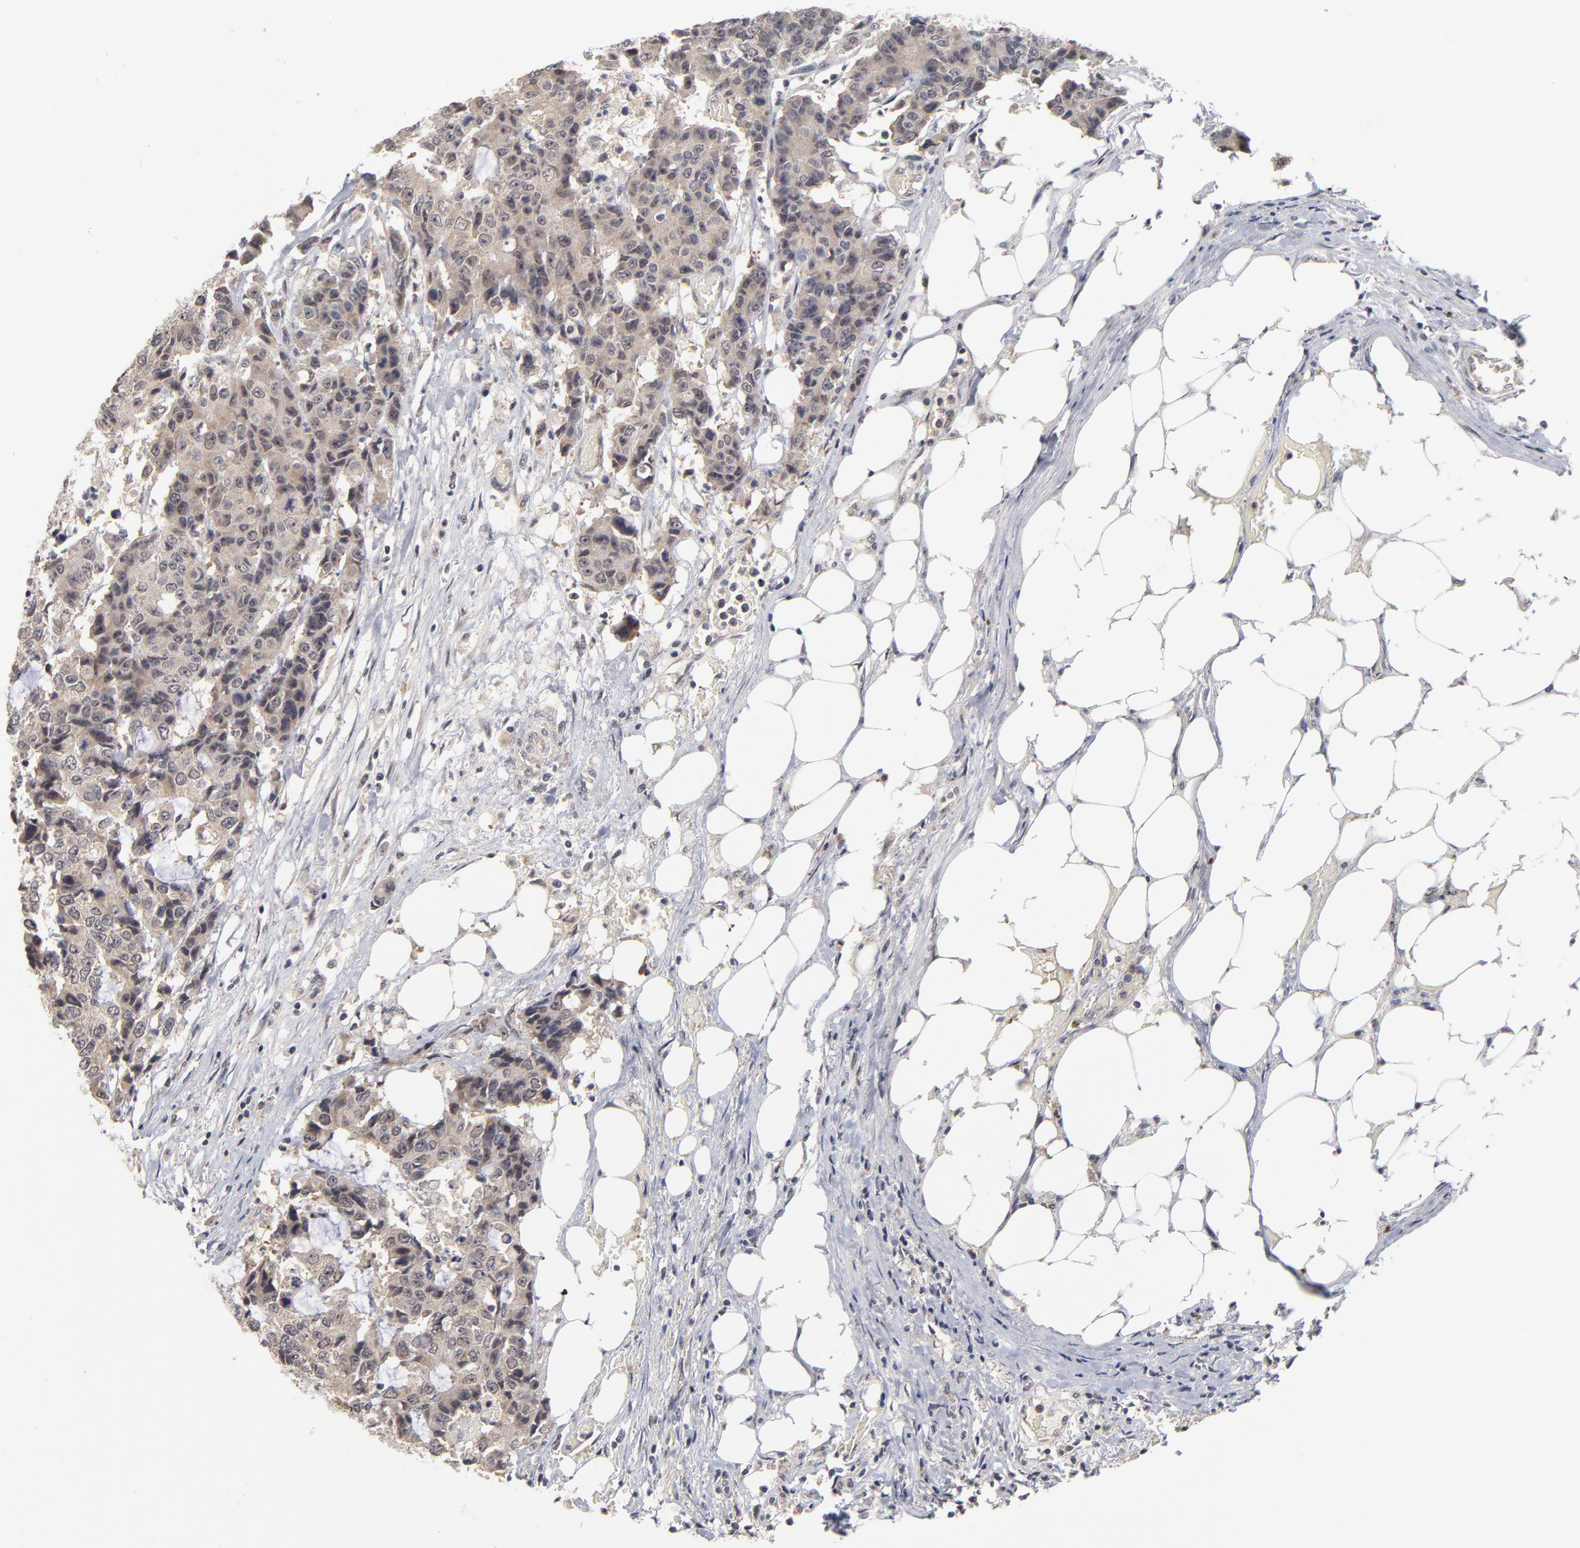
{"staining": {"intensity": "moderate", "quantity": ">75%", "location": "cytoplasmic/membranous"}, "tissue": "colorectal cancer", "cell_type": "Tumor cells", "image_type": "cancer", "snomed": [{"axis": "morphology", "description": "Adenocarcinoma, NOS"}, {"axis": "topography", "description": "Colon"}], "caption": "Moderate cytoplasmic/membranous protein staining is seen in approximately >75% of tumor cells in colorectal adenocarcinoma.", "gene": "WSB1", "patient": {"sex": "female", "age": 86}}